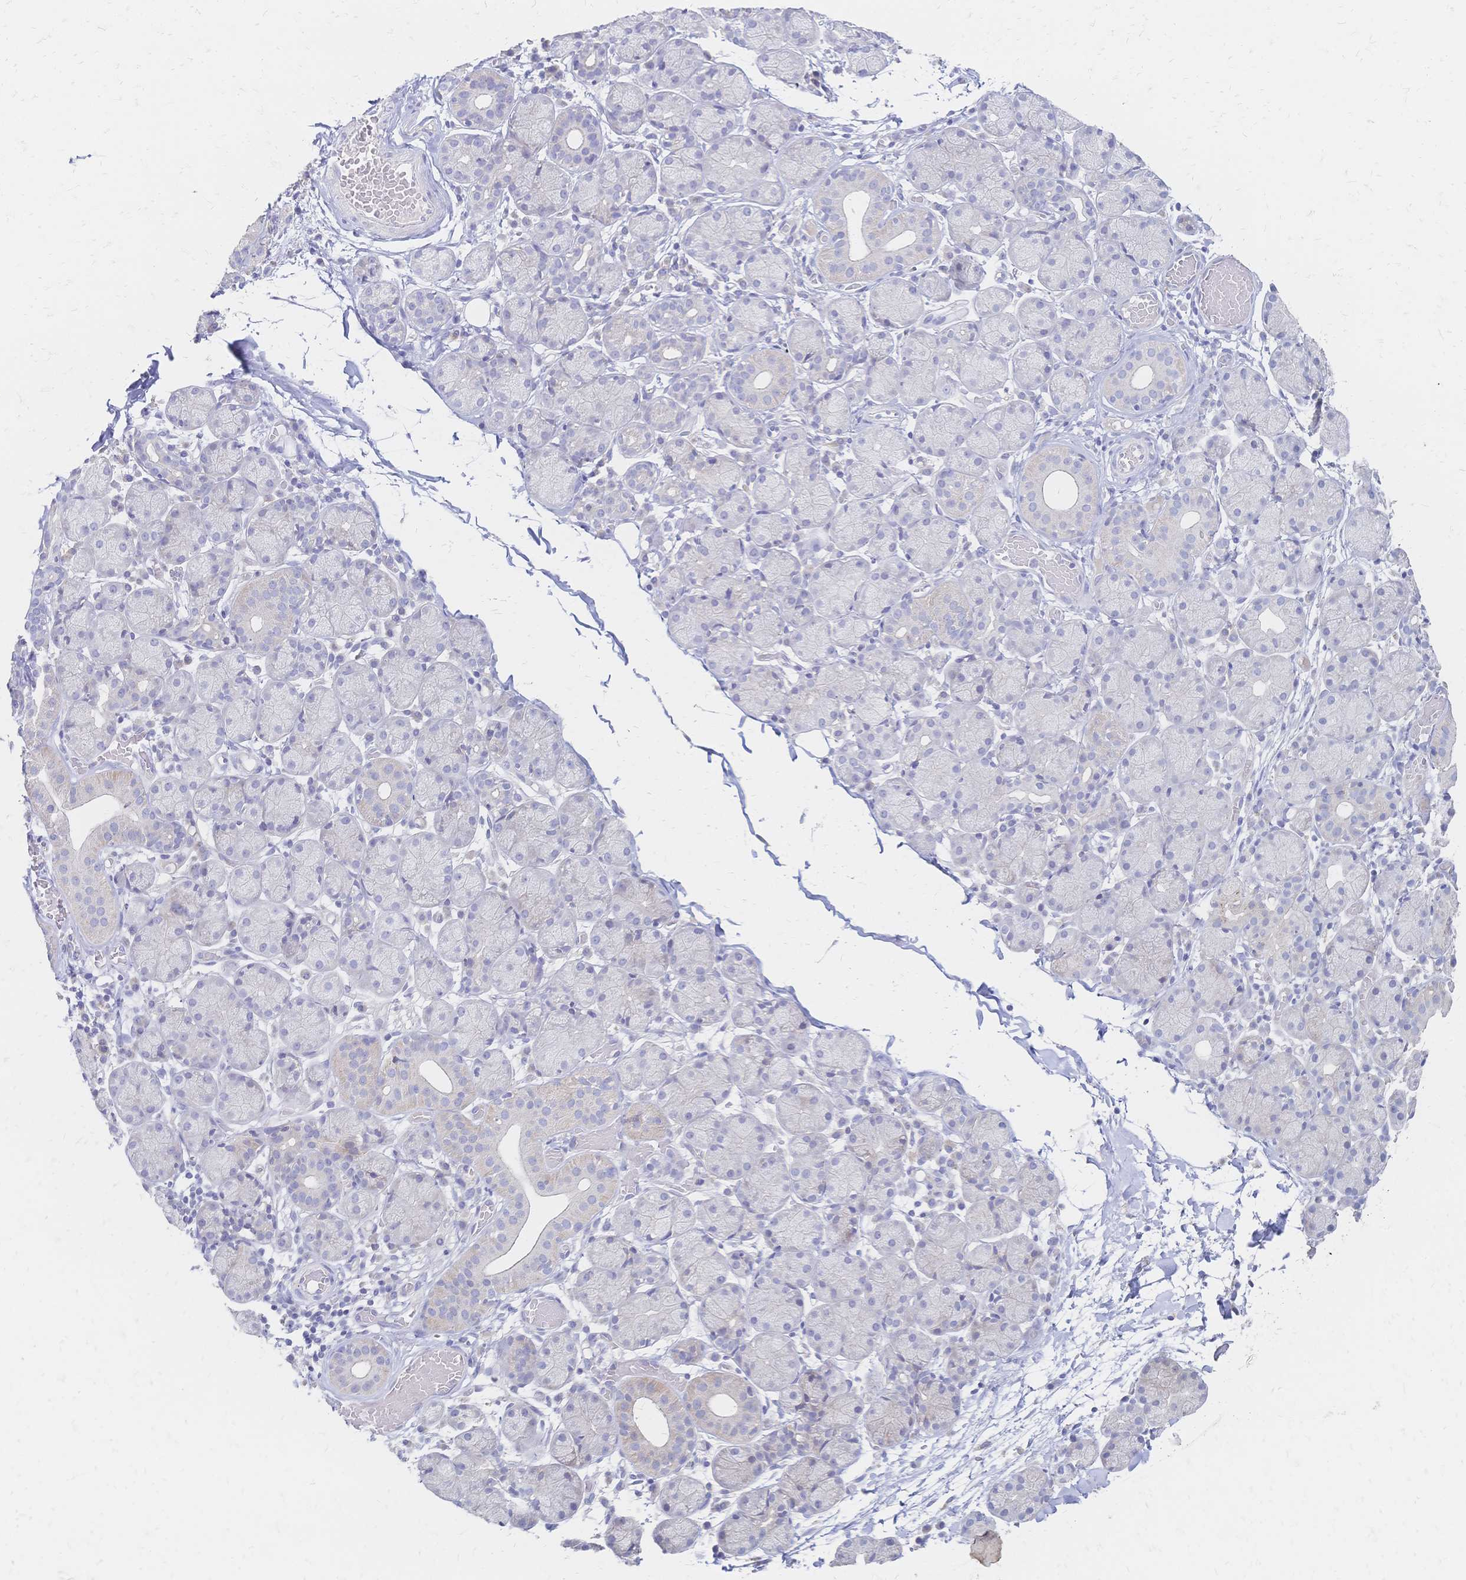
{"staining": {"intensity": "weak", "quantity": "<25%", "location": "cytoplasmic/membranous"}, "tissue": "salivary gland", "cell_type": "Glandular cells", "image_type": "normal", "snomed": [{"axis": "morphology", "description": "Normal tissue, NOS"}, {"axis": "topography", "description": "Salivary gland"}], "caption": "This is a photomicrograph of immunohistochemistry (IHC) staining of normal salivary gland, which shows no expression in glandular cells. (DAB (3,3'-diaminobenzidine) immunohistochemistry visualized using brightfield microscopy, high magnification).", "gene": "VWC2L", "patient": {"sex": "female", "age": 24}}